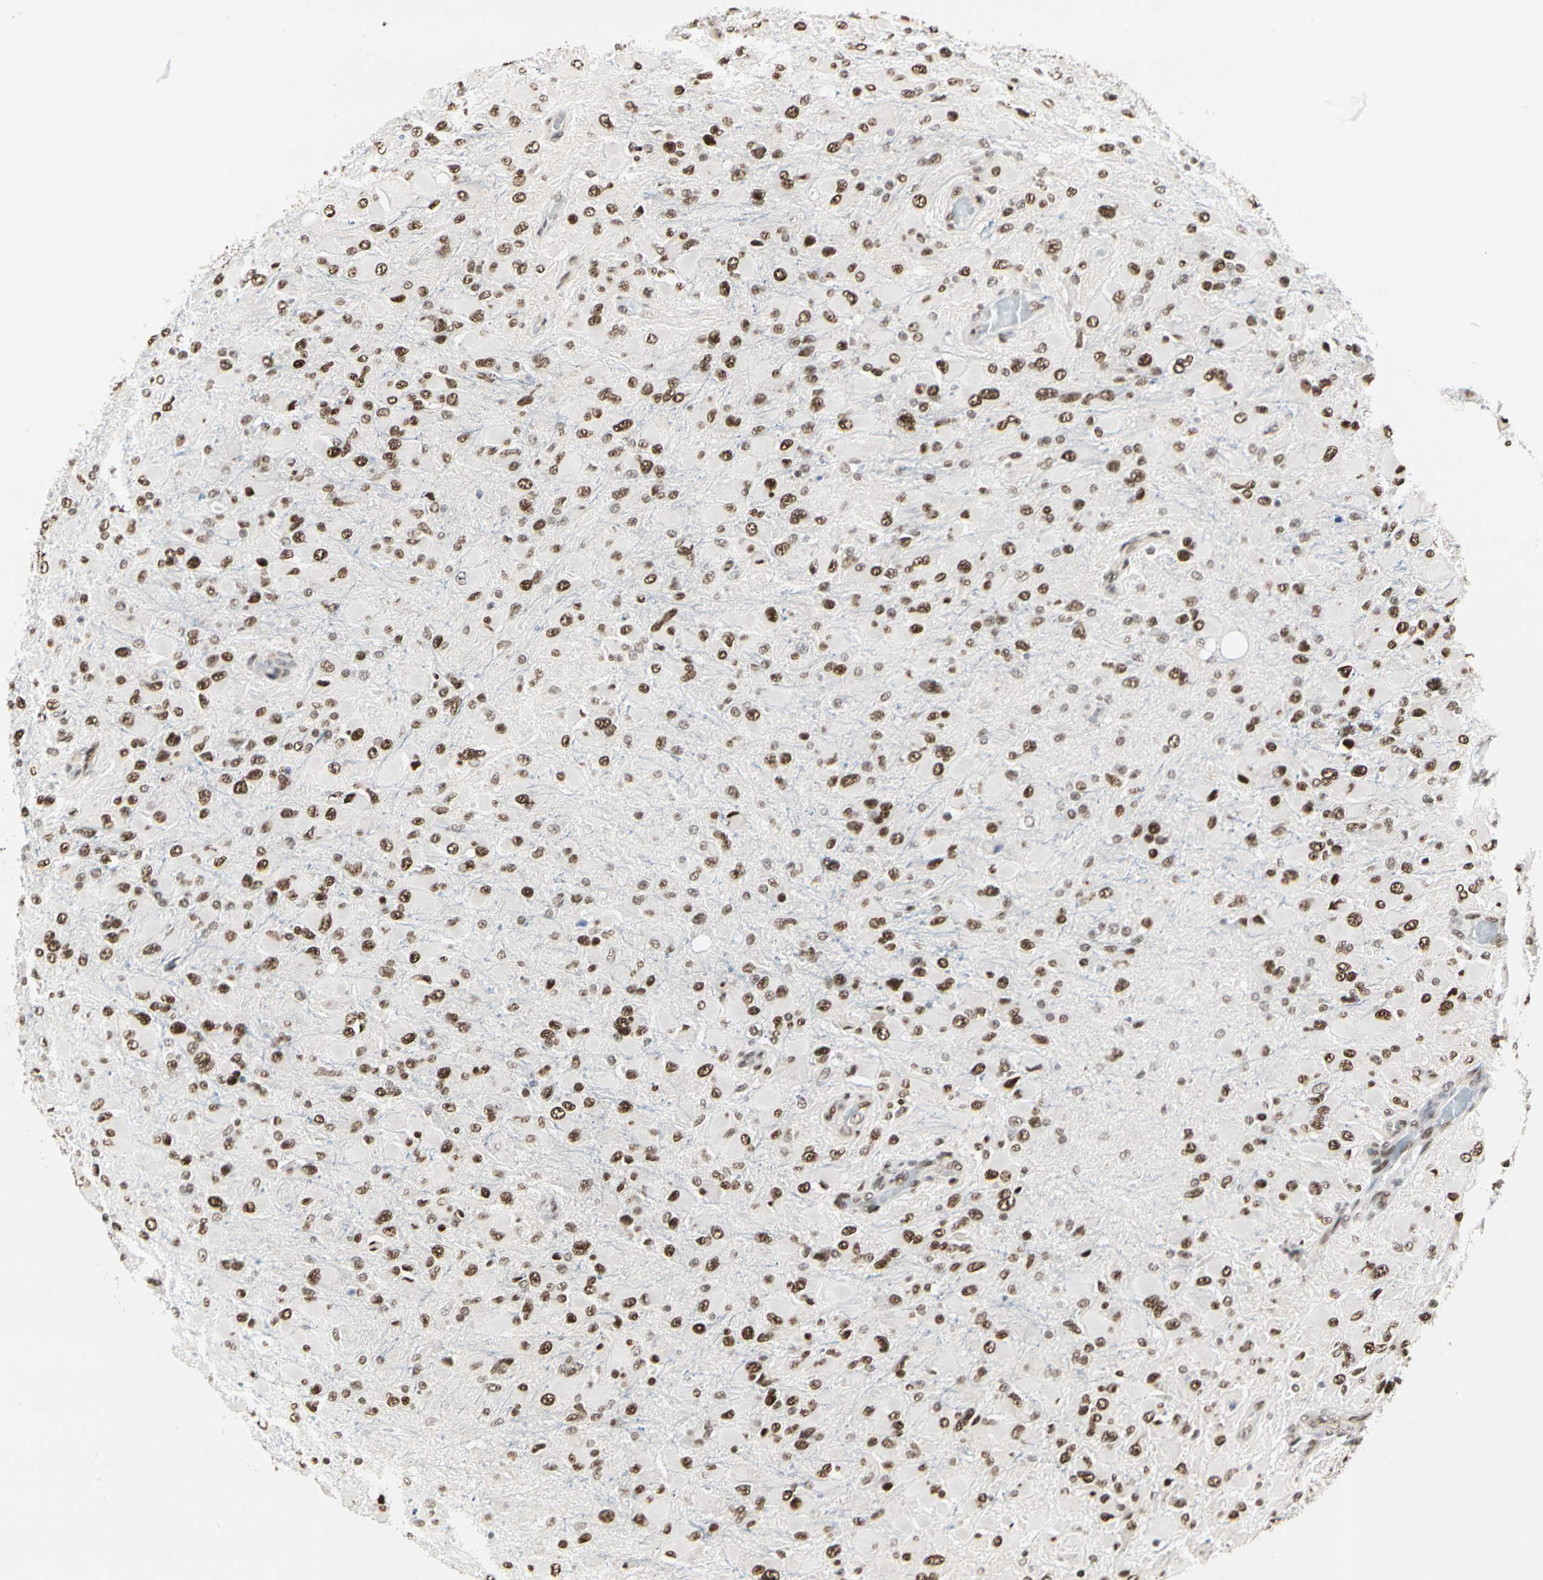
{"staining": {"intensity": "moderate", "quantity": ">75%", "location": "nuclear"}, "tissue": "glioma", "cell_type": "Tumor cells", "image_type": "cancer", "snomed": [{"axis": "morphology", "description": "Glioma, malignant, High grade"}, {"axis": "topography", "description": "Cerebral cortex"}], "caption": "A histopathology image of human malignant high-grade glioma stained for a protein shows moderate nuclear brown staining in tumor cells.", "gene": "PRMT3", "patient": {"sex": "female", "age": 36}}